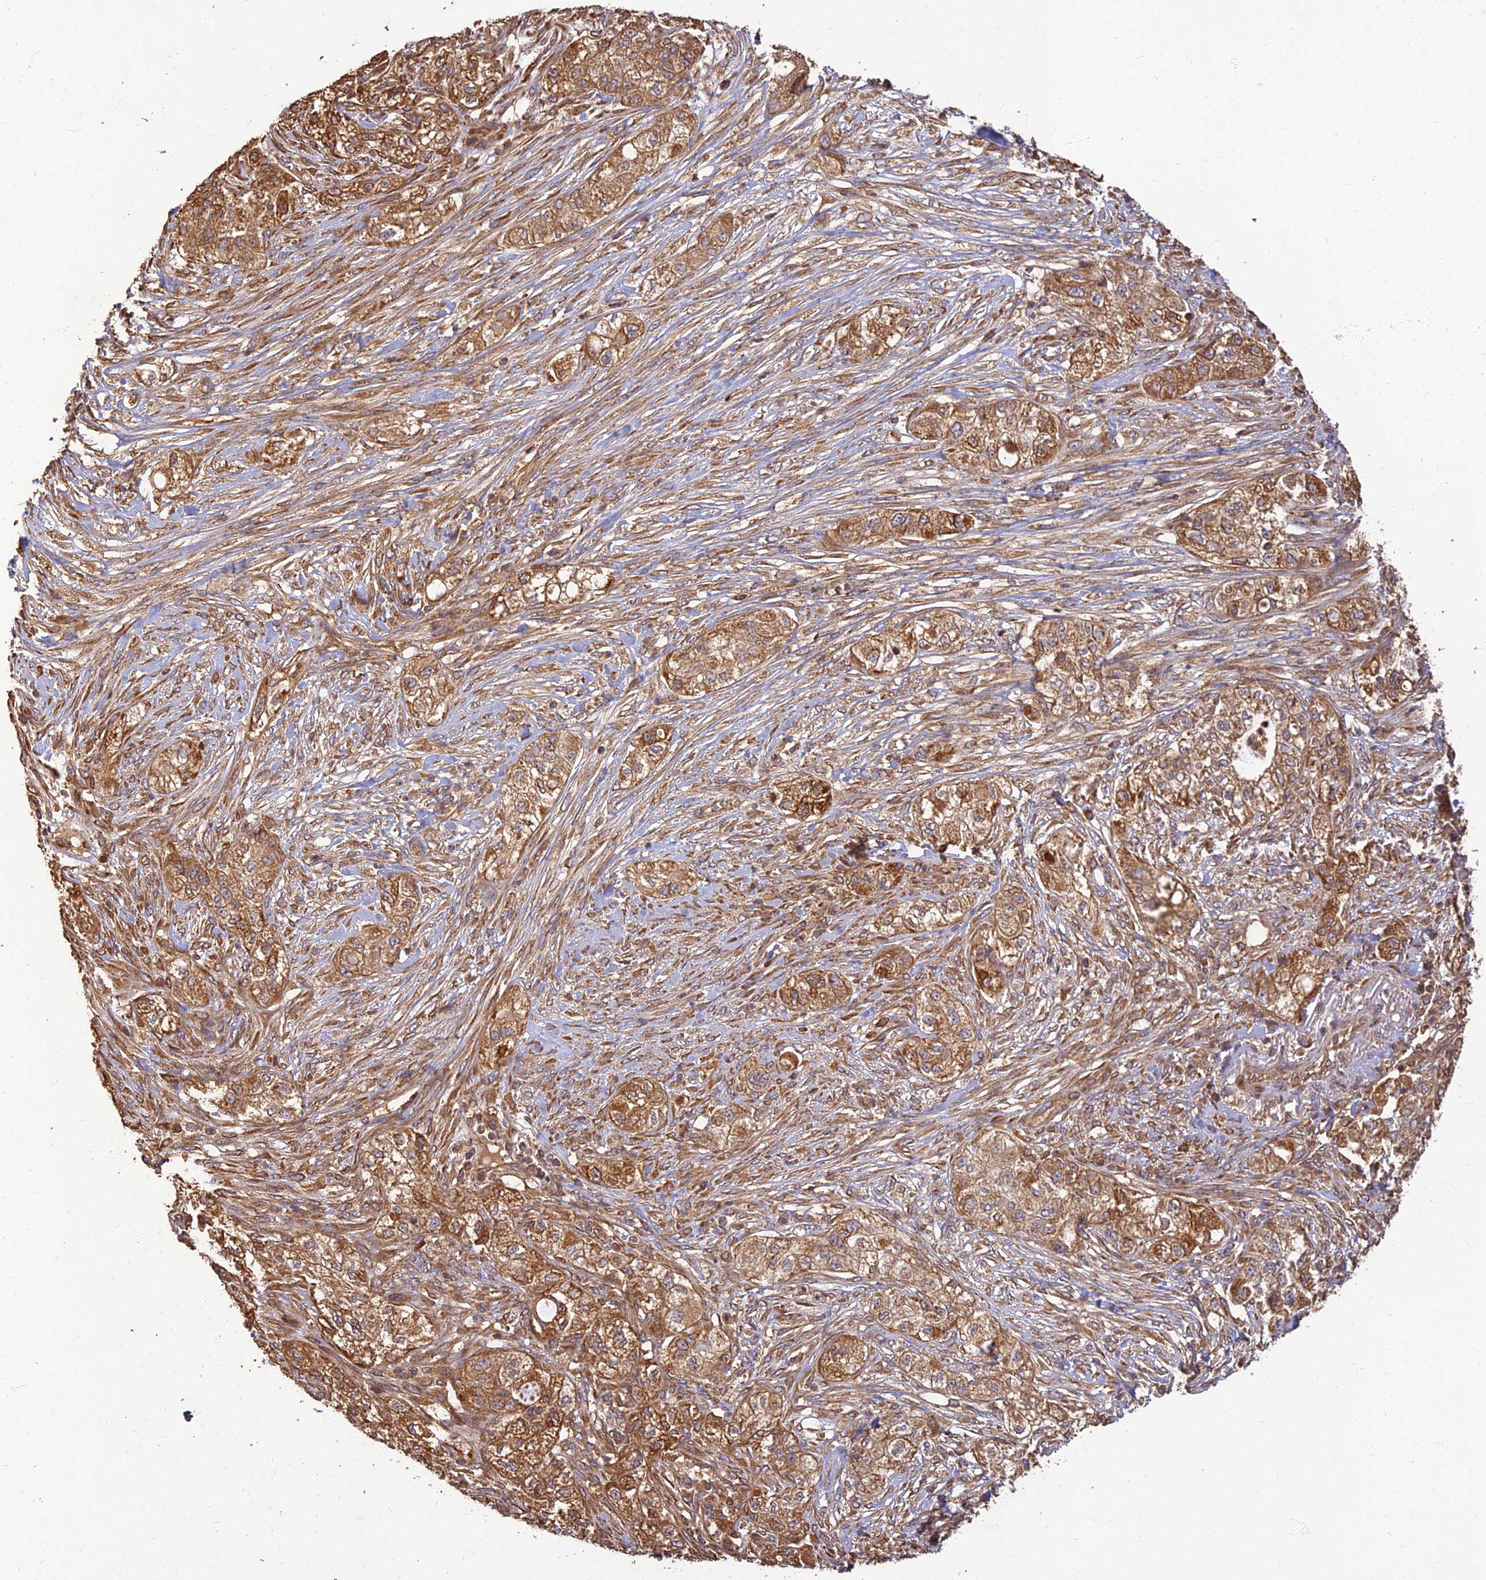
{"staining": {"intensity": "strong", "quantity": ">75%", "location": "cytoplasmic/membranous"}, "tissue": "pancreatic cancer", "cell_type": "Tumor cells", "image_type": "cancer", "snomed": [{"axis": "morphology", "description": "Adenocarcinoma, NOS"}, {"axis": "topography", "description": "Pancreas"}], "caption": "Protein expression analysis of human adenocarcinoma (pancreatic) reveals strong cytoplasmic/membranous expression in approximately >75% of tumor cells. (Brightfield microscopy of DAB IHC at high magnification).", "gene": "CORO1C", "patient": {"sex": "female", "age": 78}}